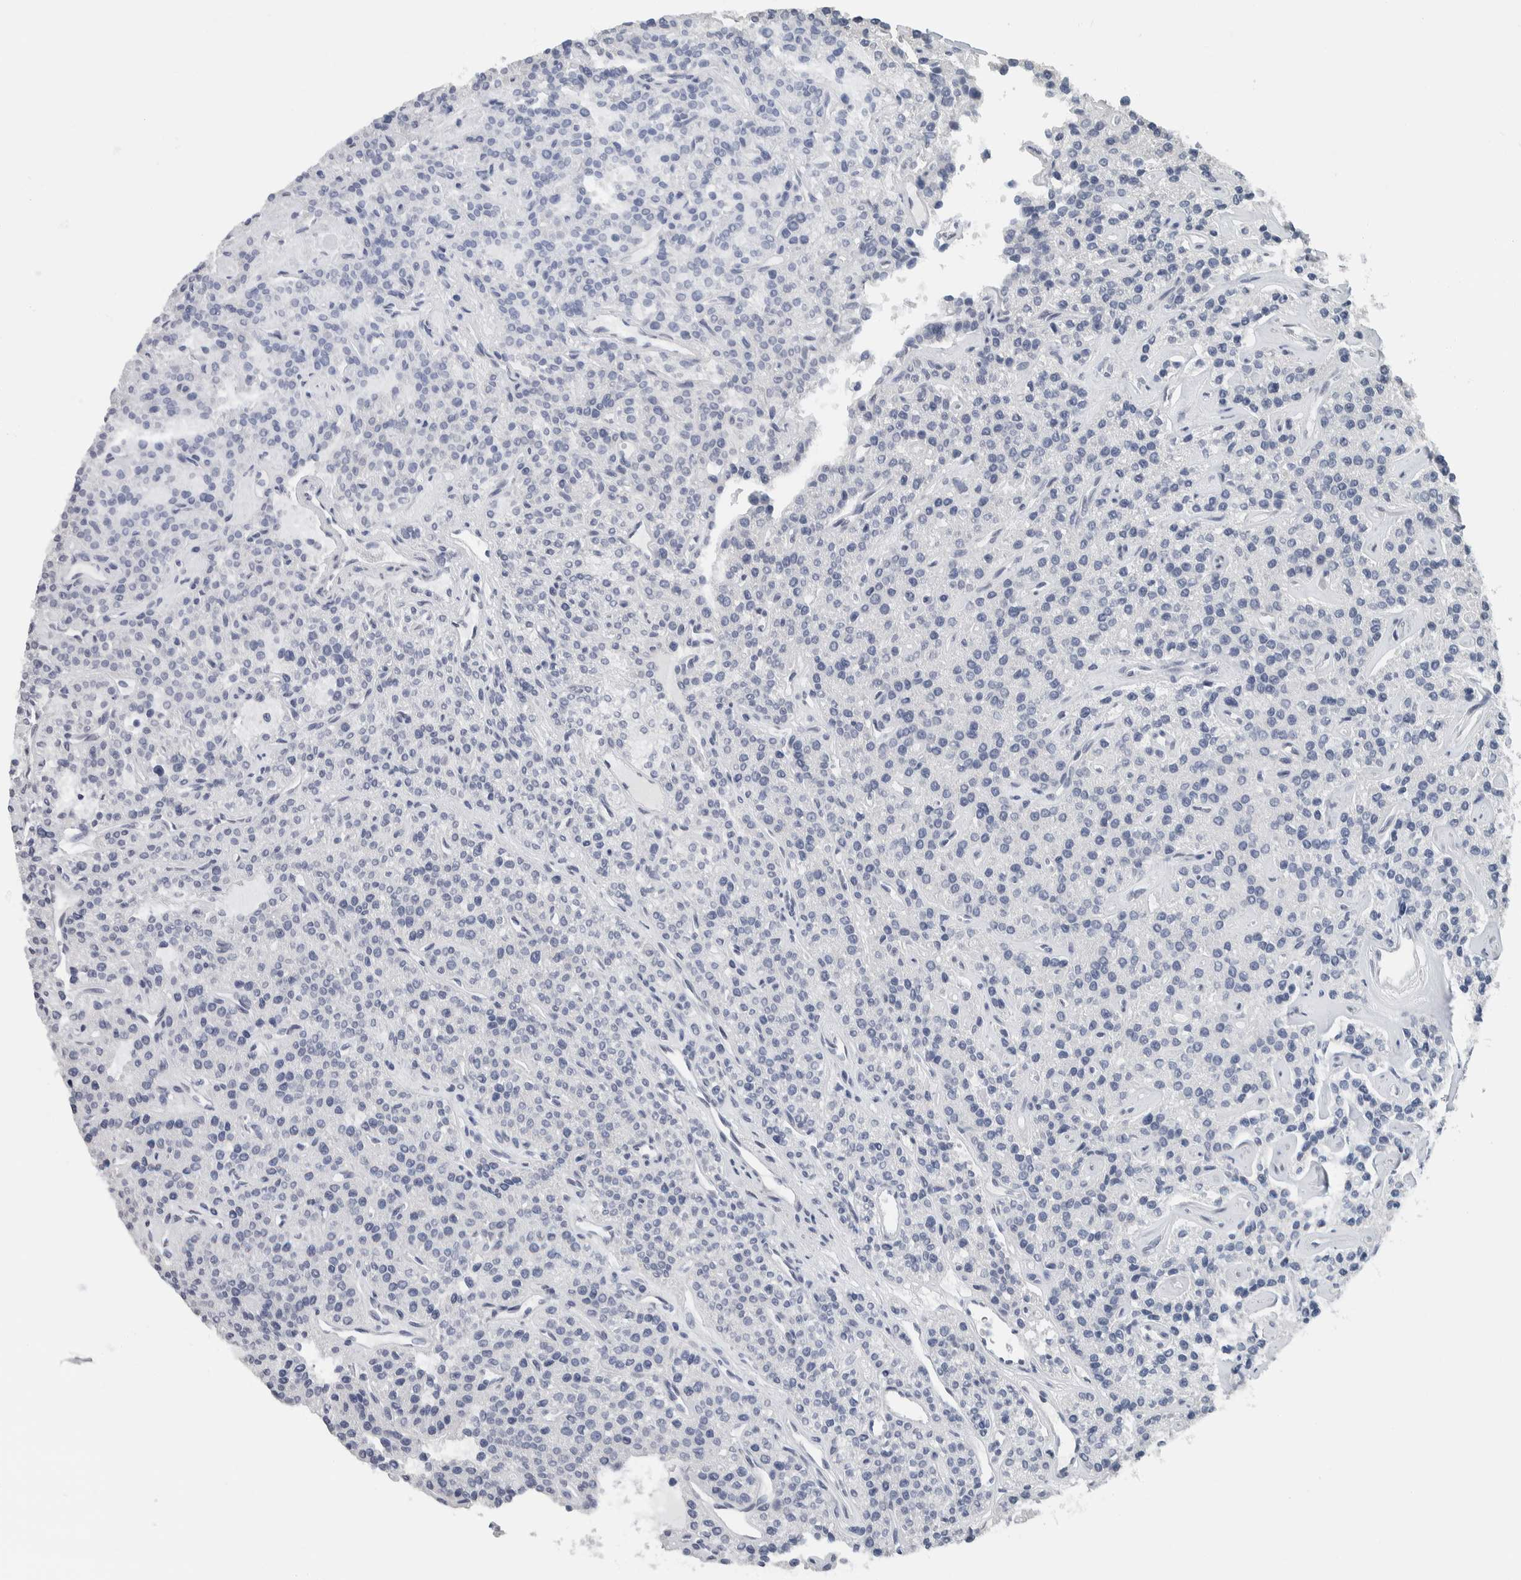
{"staining": {"intensity": "negative", "quantity": "none", "location": "none"}, "tissue": "parathyroid gland", "cell_type": "Glandular cells", "image_type": "normal", "snomed": [{"axis": "morphology", "description": "Normal tissue, NOS"}, {"axis": "topography", "description": "Parathyroid gland"}], "caption": "This is an immunohistochemistry (IHC) histopathology image of normal parathyroid gland. There is no positivity in glandular cells.", "gene": "NEFM", "patient": {"sex": "male", "age": 46}}